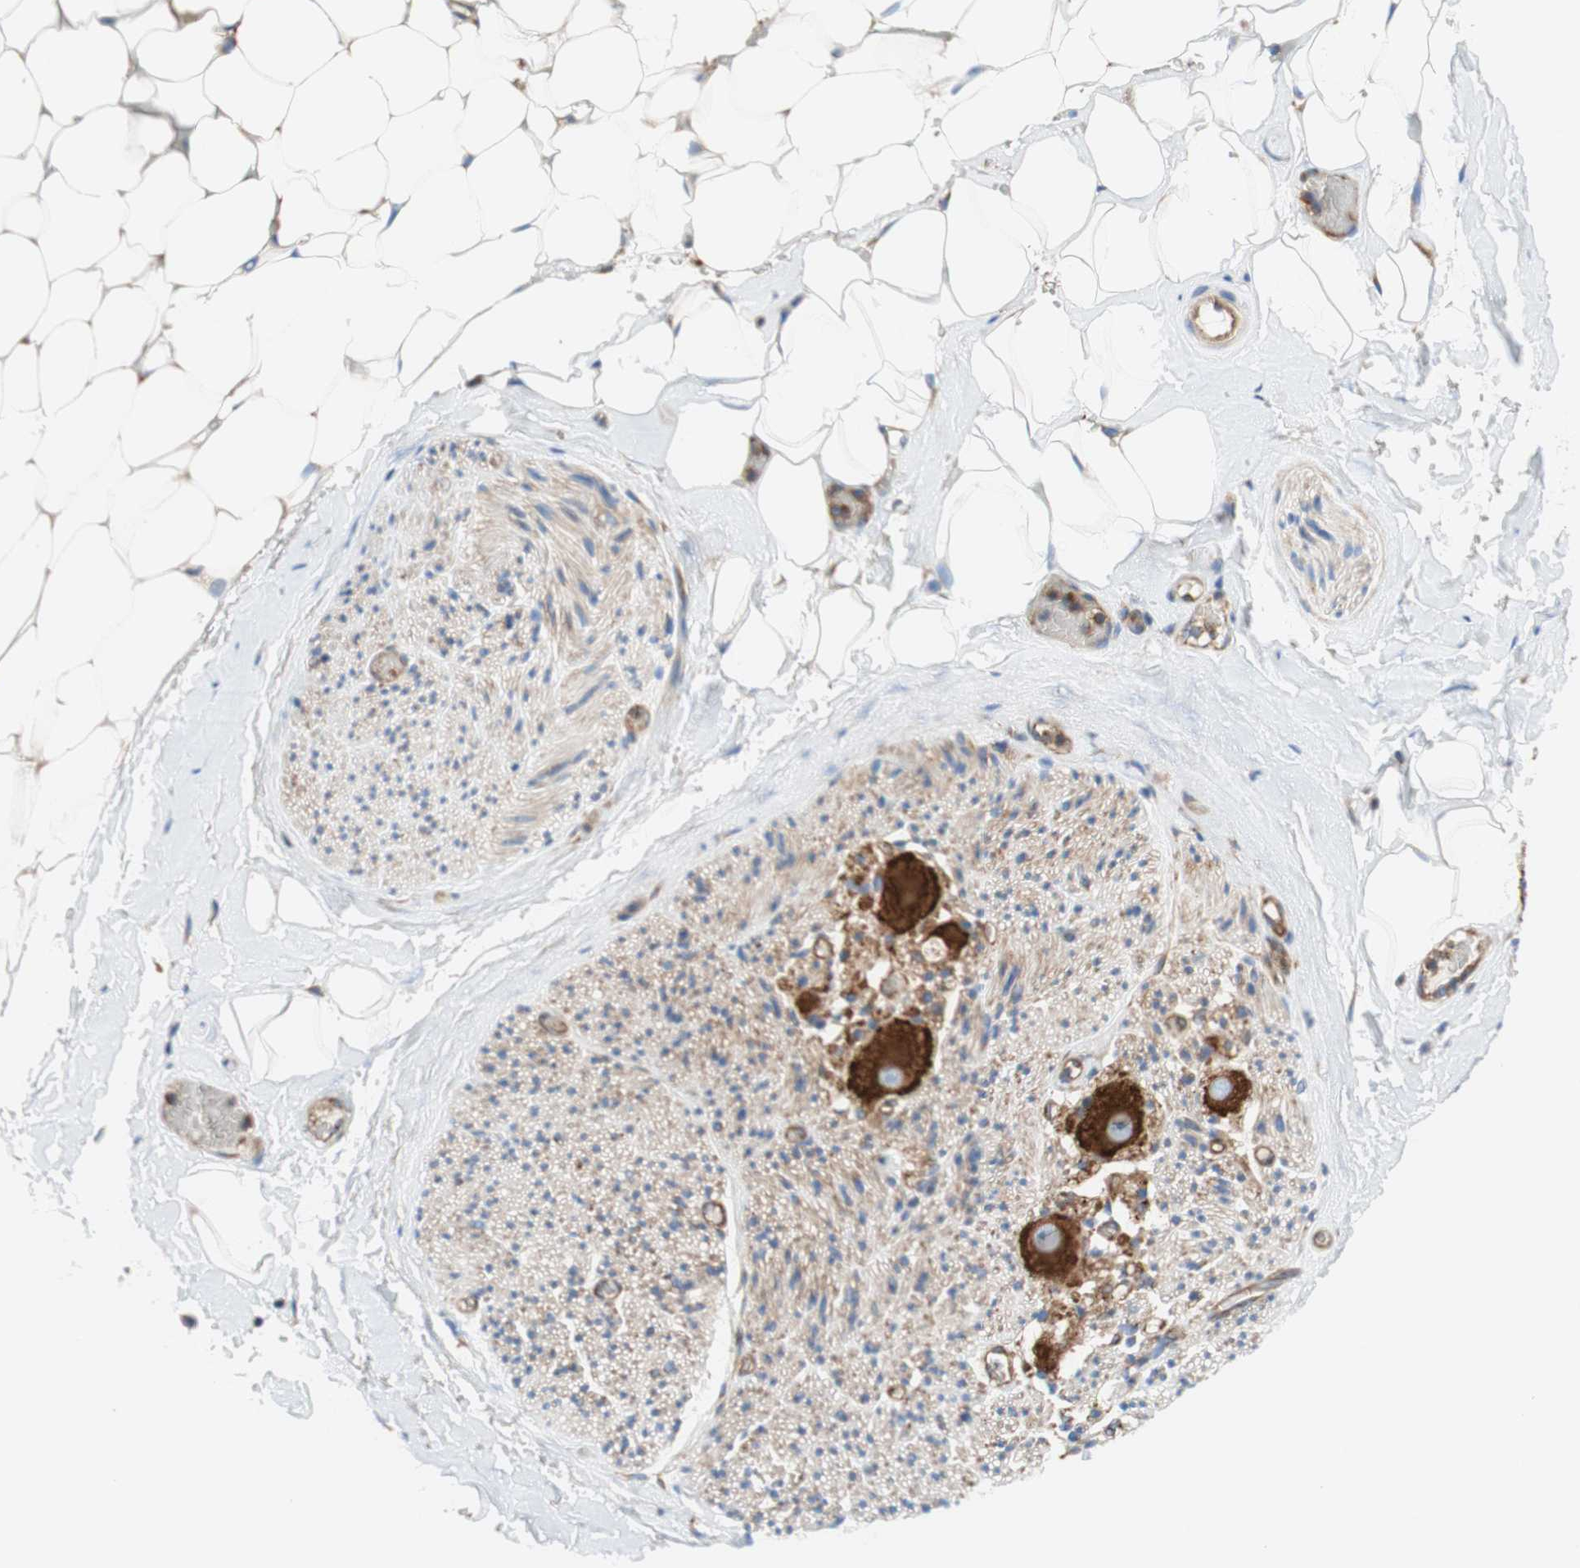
{"staining": {"intensity": "weak", "quantity": ">75%", "location": "cytoplasmic/membranous"}, "tissue": "adipose tissue", "cell_type": "Adipocytes", "image_type": "normal", "snomed": [{"axis": "morphology", "description": "Normal tissue, NOS"}, {"axis": "topography", "description": "Peripheral nerve tissue"}], "caption": "A brown stain labels weak cytoplasmic/membranous positivity of a protein in adipocytes of benign human adipose tissue.", "gene": "STOM", "patient": {"sex": "male", "age": 70}}